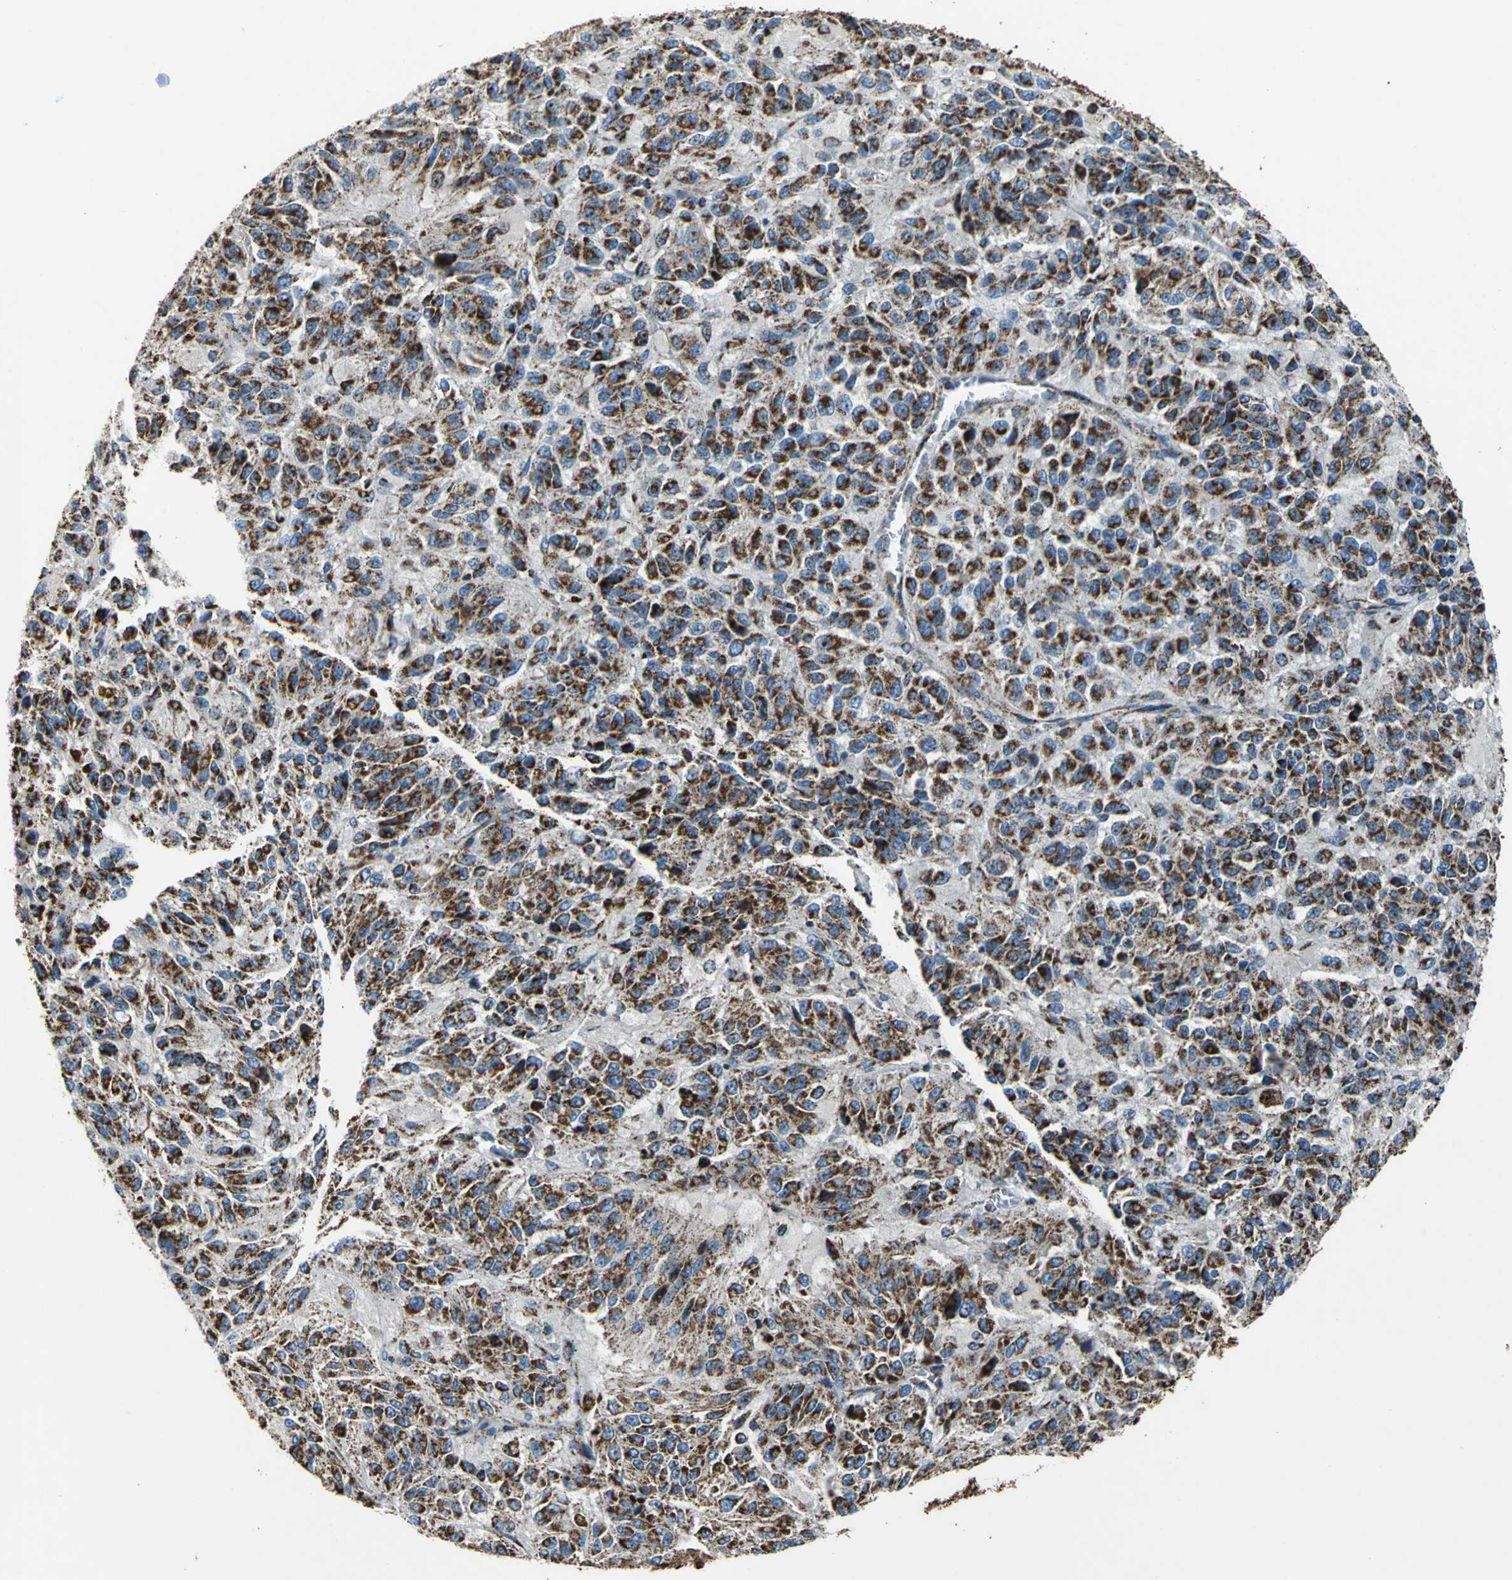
{"staining": {"intensity": "strong", "quantity": ">75%", "location": "cytoplasmic/membranous"}, "tissue": "melanoma", "cell_type": "Tumor cells", "image_type": "cancer", "snomed": [{"axis": "morphology", "description": "Malignant melanoma, Metastatic site"}, {"axis": "topography", "description": "Lung"}], "caption": "This image exhibits immunohistochemistry (IHC) staining of malignant melanoma (metastatic site), with high strong cytoplasmic/membranous staining in about >75% of tumor cells.", "gene": "ECH1", "patient": {"sex": "male", "age": 64}}